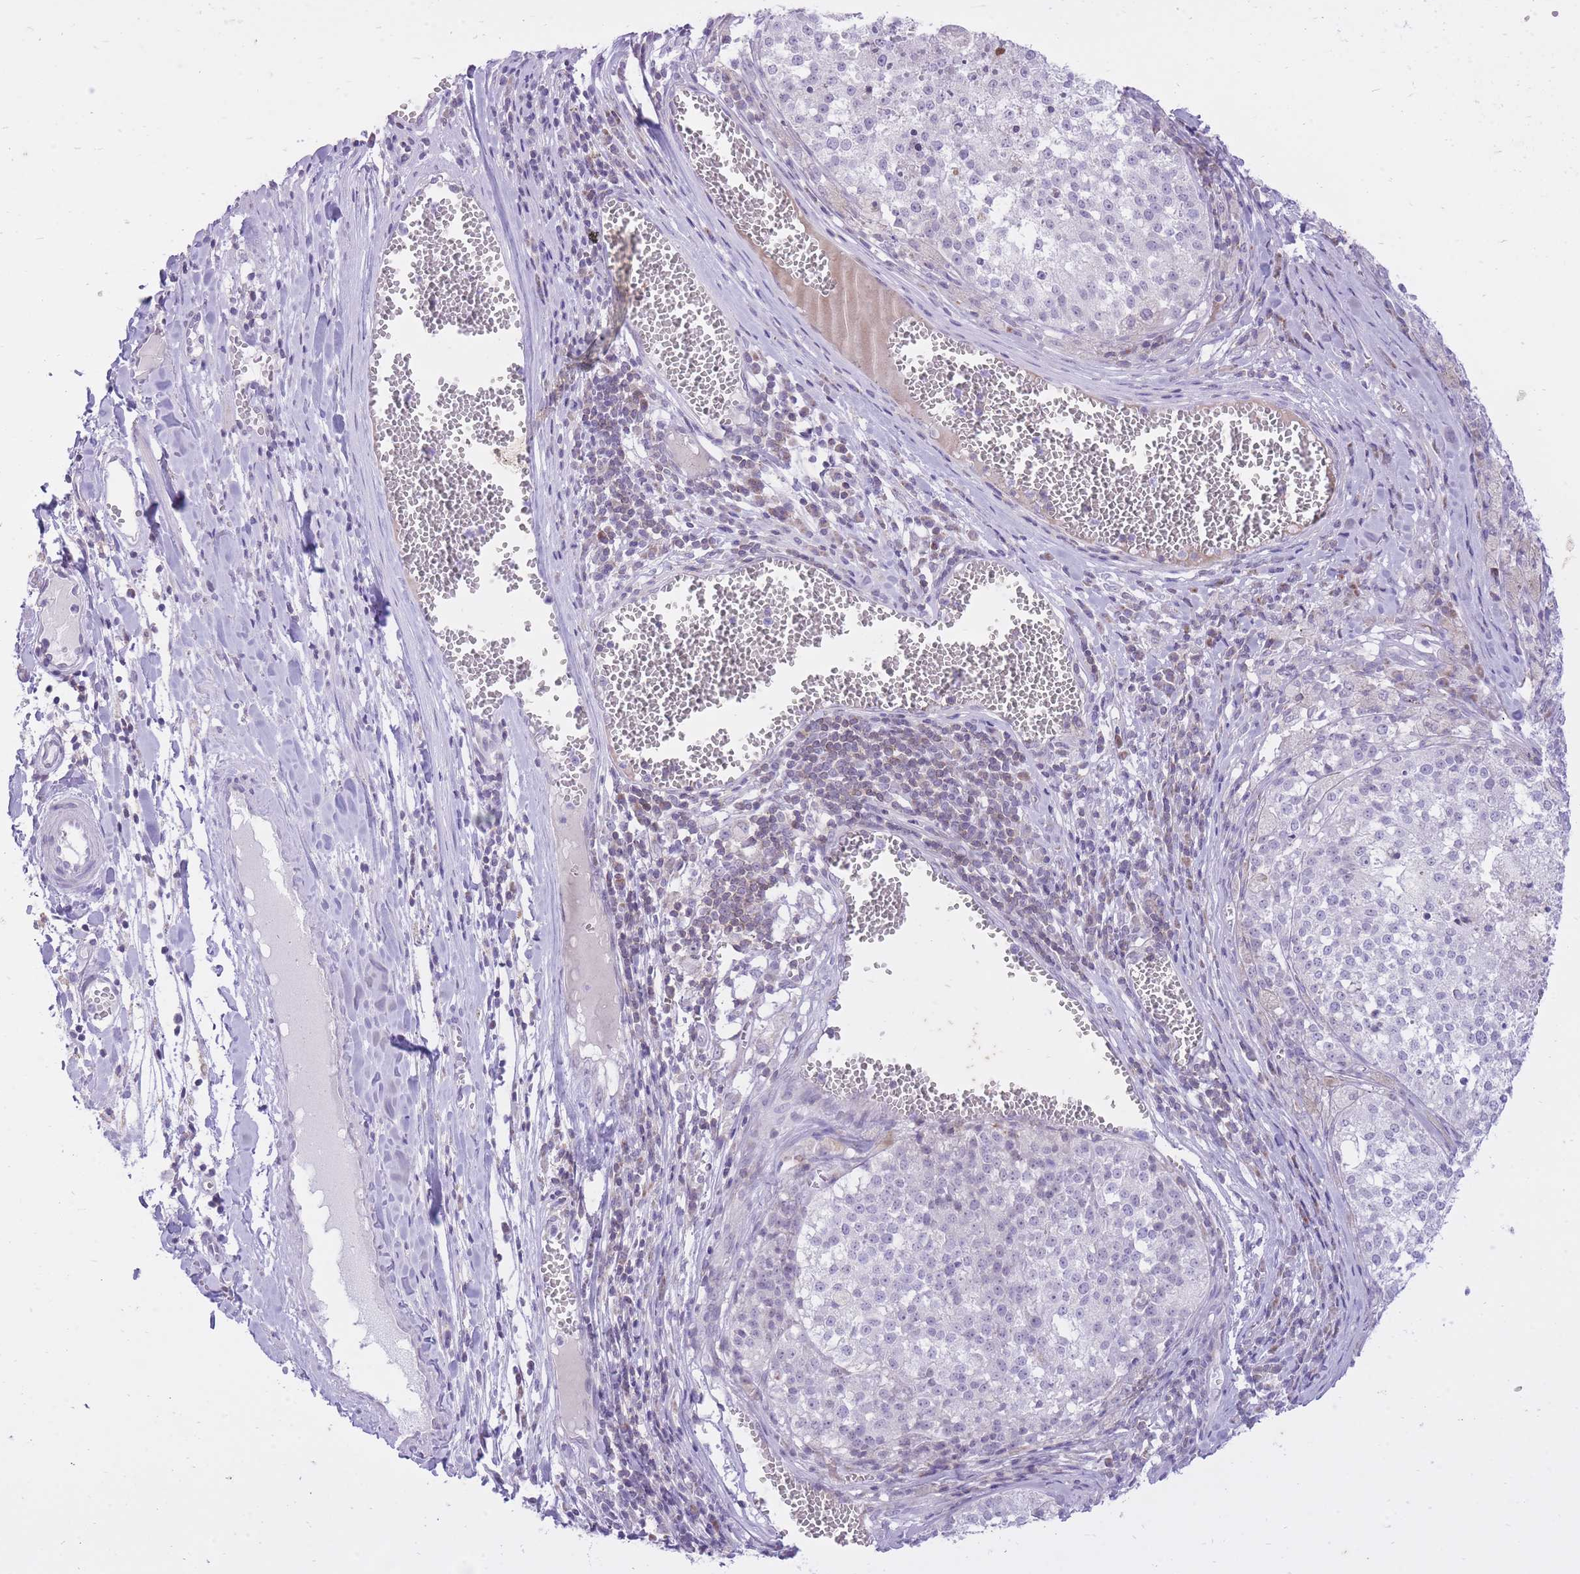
{"staining": {"intensity": "negative", "quantity": "none", "location": "none"}, "tissue": "melanoma", "cell_type": "Tumor cells", "image_type": "cancer", "snomed": [{"axis": "morphology", "description": "Malignant melanoma, NOS"}, {"axis": "topography", "description": "Skin"}], "caption": "Immunohistochemical staining of melanoma shows no significant expression in tumor cells.", "gene": "DENND2D", "patient": {"sex": "female", "age": 64}}